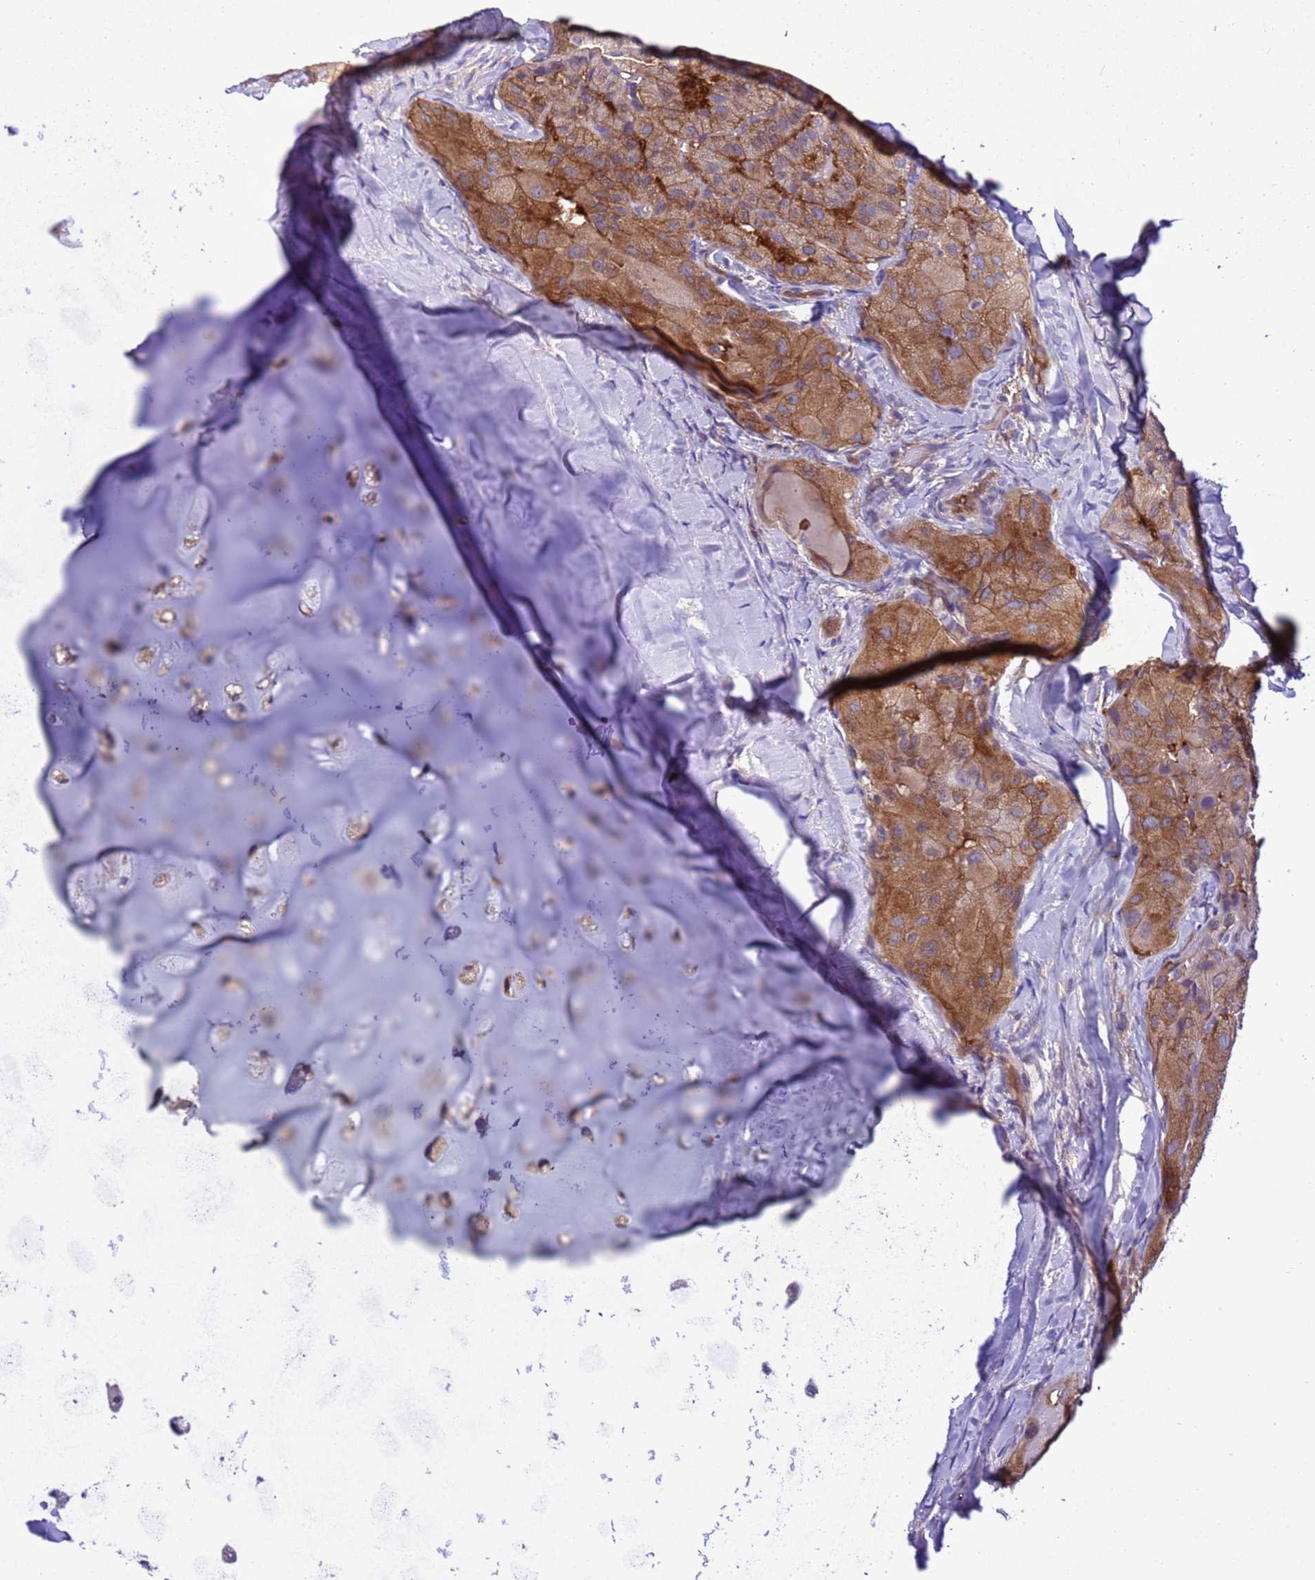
{"staining": {"intensity": "moderate", "quantity": ">75%", "location": "cytoplasmic/membranous"}, "tissue": "thyroid cancer", "cell_type": "Tumor cells", "image_type": "cancer", "snomed": [{"axis": "morphology", "description": "Normal tissue, NOS"}, {"axis": "morphology", "description": "Papillary adenocarcinoma, NOS"}, {"axis": "topography", "description": "Thyroid gland"}], "caption": "IHC staining of thyroid cancer (papillary adenocarcinoma), which exhibits medium levels of moderate cytoplasmic/membranous positivity in about >75% of tumor cells indicating moderate cytoplasmic/membranous protein staining. The staining was performed using DAB (brown) for protein detection and nuclei were counterstained in hematoxylin (blue).", "gene": "RABEP2", "patient": {"sex": "female", "age": 59}}